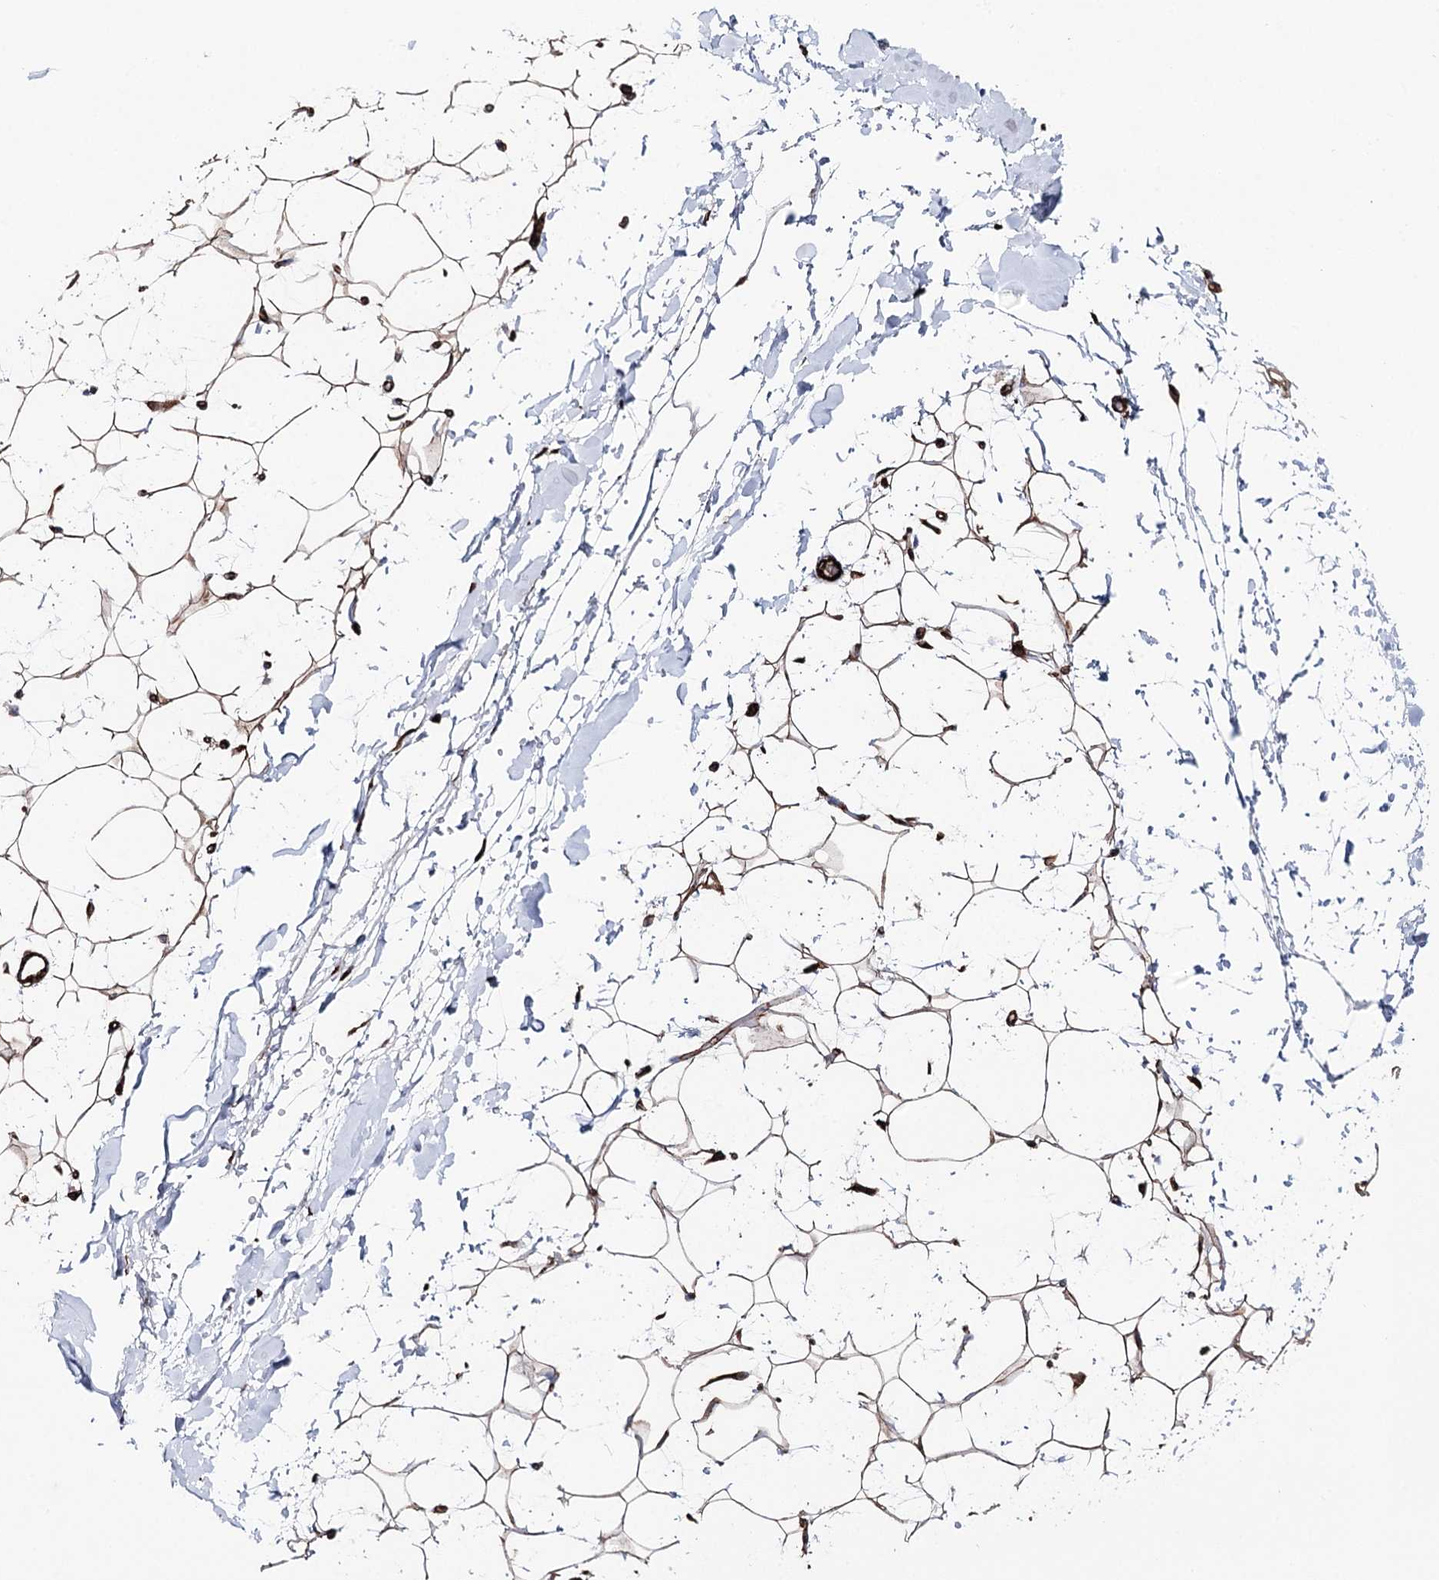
{"staining": {"intensity": "moderate", "quantity": ">75%", "location": "cytoplasmic/membranous,nuclear"}, "tissue": "adipose tissue", "cell_type": "Adipocytes", "image_type": "normal", "snomed": [{"axis": "morphology", "description": "Normal tissue, NOS"}, {"axis": "topography", "description": "Breast"}], "caption": "Protein analysis of benign adipose tissue displays moderate cytoplasmic/membranous,nuclear staining in about >75% of adipocytes. The staining is performed using DAB (3,3'-diaminobenzidine) brown chromogen to label protein expression. The nuclei are counter-stained blue using hematoxylin.", "gene": "MIB1", "patient": {"sex": "female", "age": 26}}